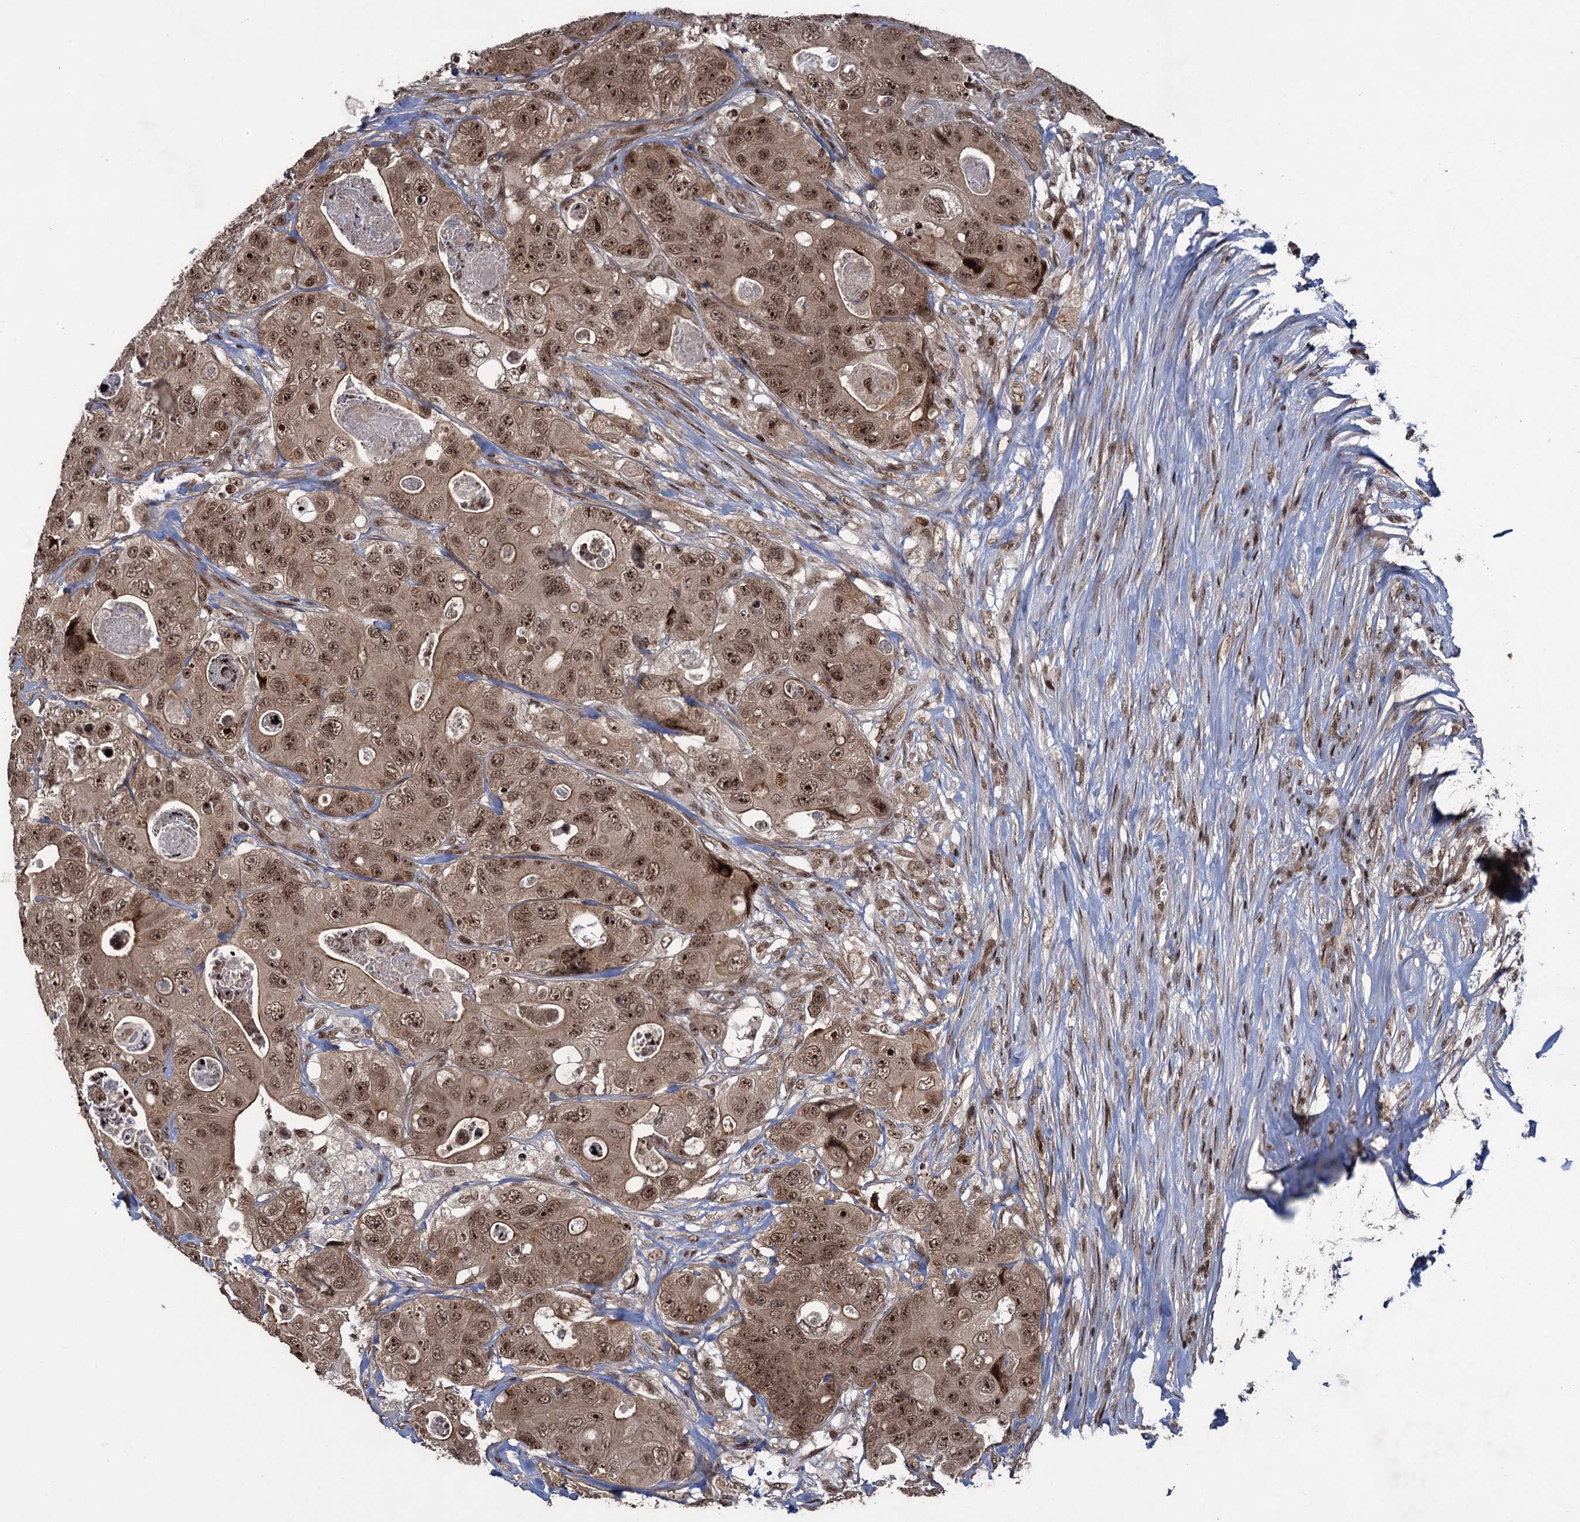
{"staining": {"intensity": "moderate", "quantity": ">75%", "location": "cytoplasmic/membranous,nuclear"}, "tissue": "colorectal cancer", "cell_type": "Tumor cells", "image_type": "cancer", "snomed": [{"axis": "morphology", "description": "Adenocarcinoma, NOS"}, {"axis": "topography", "description": "Colon"}], "caption": "This photomicrograph exhibits IHC staining of human adenocarcinoma (colorectal), with medium moderate cytoplasmic/membranous and nuclear staining in about >75% of tumor cells.", "gene": "ZNF169", "patient": {"sex": "female", "age": 46}}